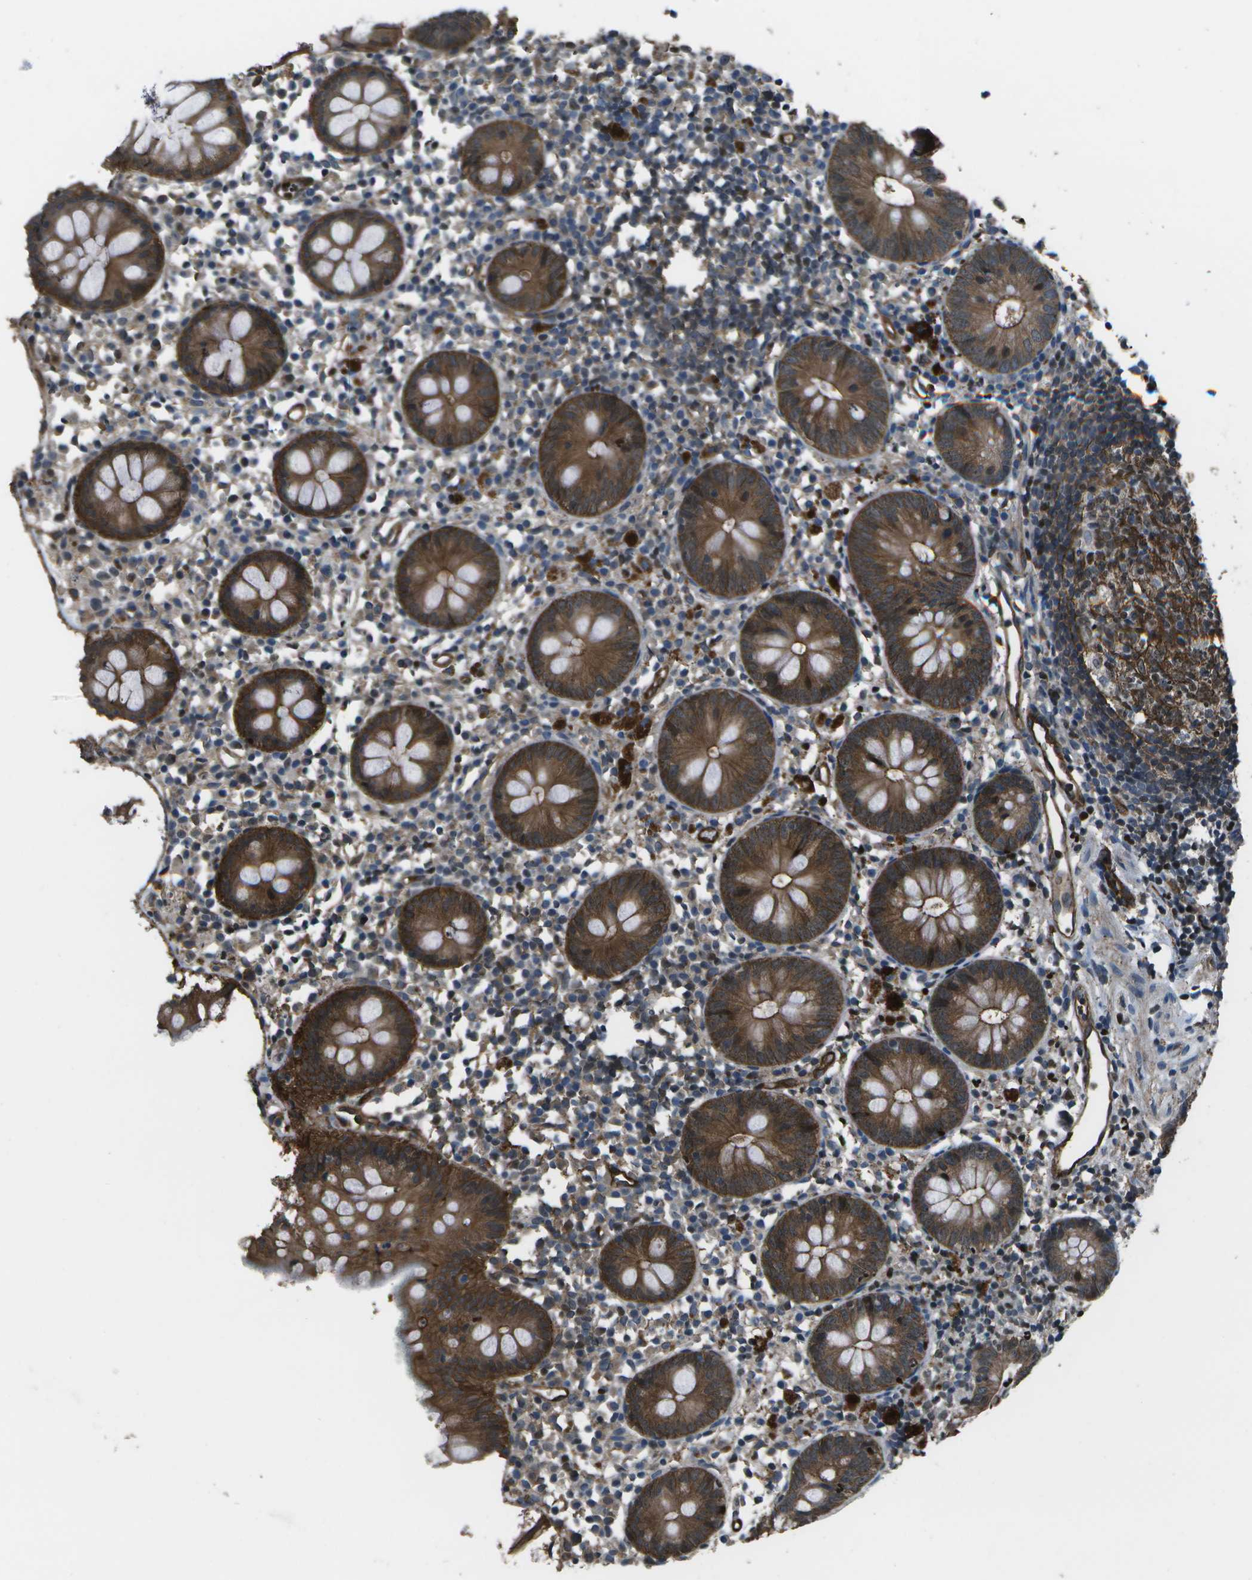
{"staining": {"intensity": "strong", "quantity": ">75%", "location": "cytoplasmic/membranous"}, "tissue": "appendix", "cell_type": "Glandular cells", "image_type": "normal", "snomed": [{"axis": "morphology", "description": "Normal tissue, NOS"}, {"axis": "topography", "description": "Appendix"}], "caption": "High-magnification brightfield microscopy of unremarkable appendix stained with DAB (3,3'-diaminobenzidine) (brown) and counterstained with hematoxylin (blue). glandular cells exhibit strong cytoplasmic/membranous positivity is identified in approximately>75% of cells. (Brightfield microscopy of DAB IHC at high magnification).", "gene": "PDLIM1", "patient": {"sex": "female", "age": 20}}